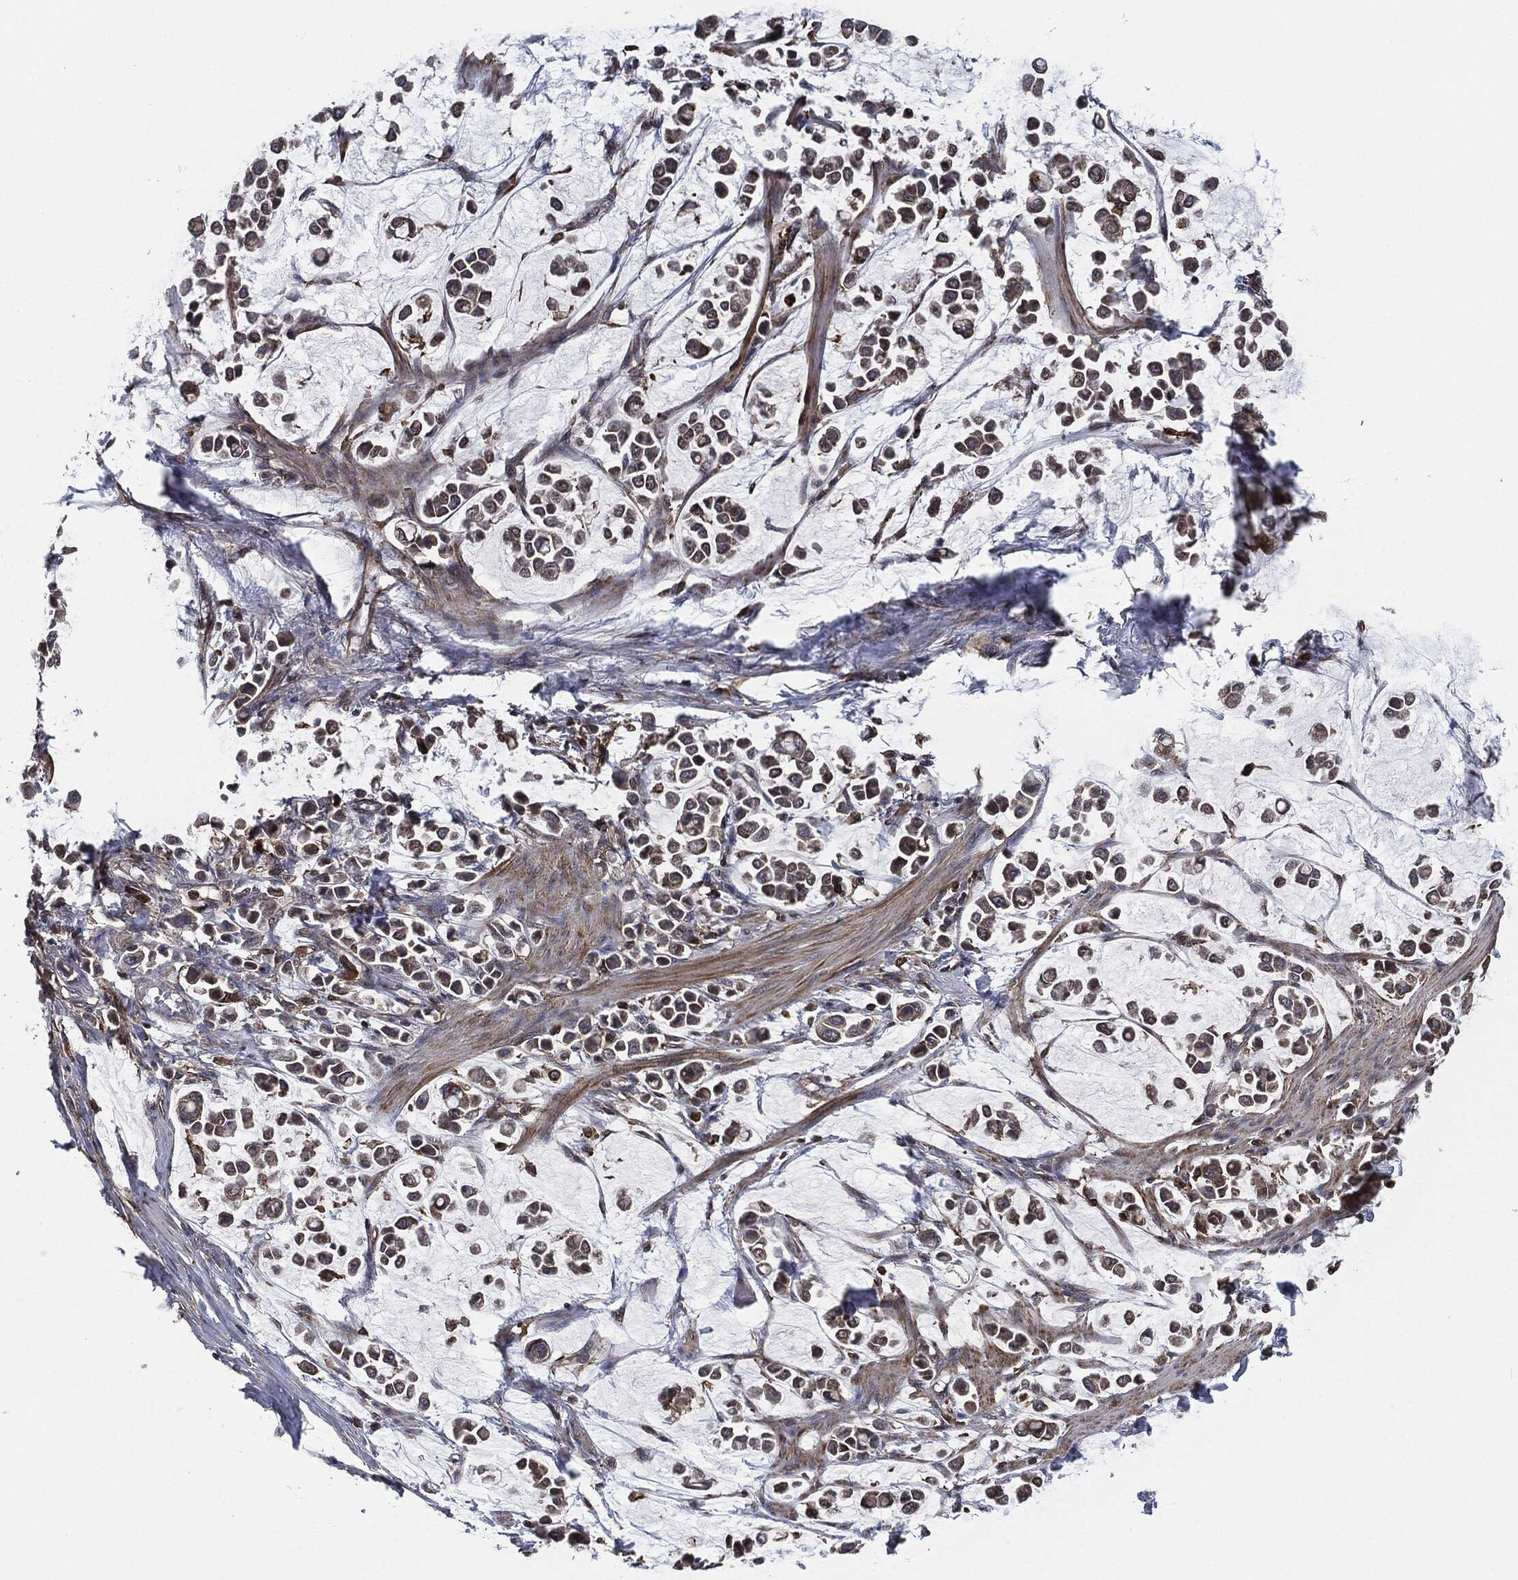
{"staining": {"intensity": "weak", "quantity": "25%-75%", "location": "cytoplasmic/membranous"}, "tissue": "stomach cancer", "cell_type": "Tumor cells", "image_type": "cancer", "snomed": [{"axis": "morphology", "description": "Adenocarcinoma, NOS"}, {"axis": "topography", "description": "Stomach"}], "caption": "Brown immunohistochemical staining in stomach cancer (adenocarcinoma) exhibits weak cytoplasmic/membranous staining in about 25%-75% of tumor cells.", "gene": "UBR1", "patient": {"sex": "male", "age": 82}}